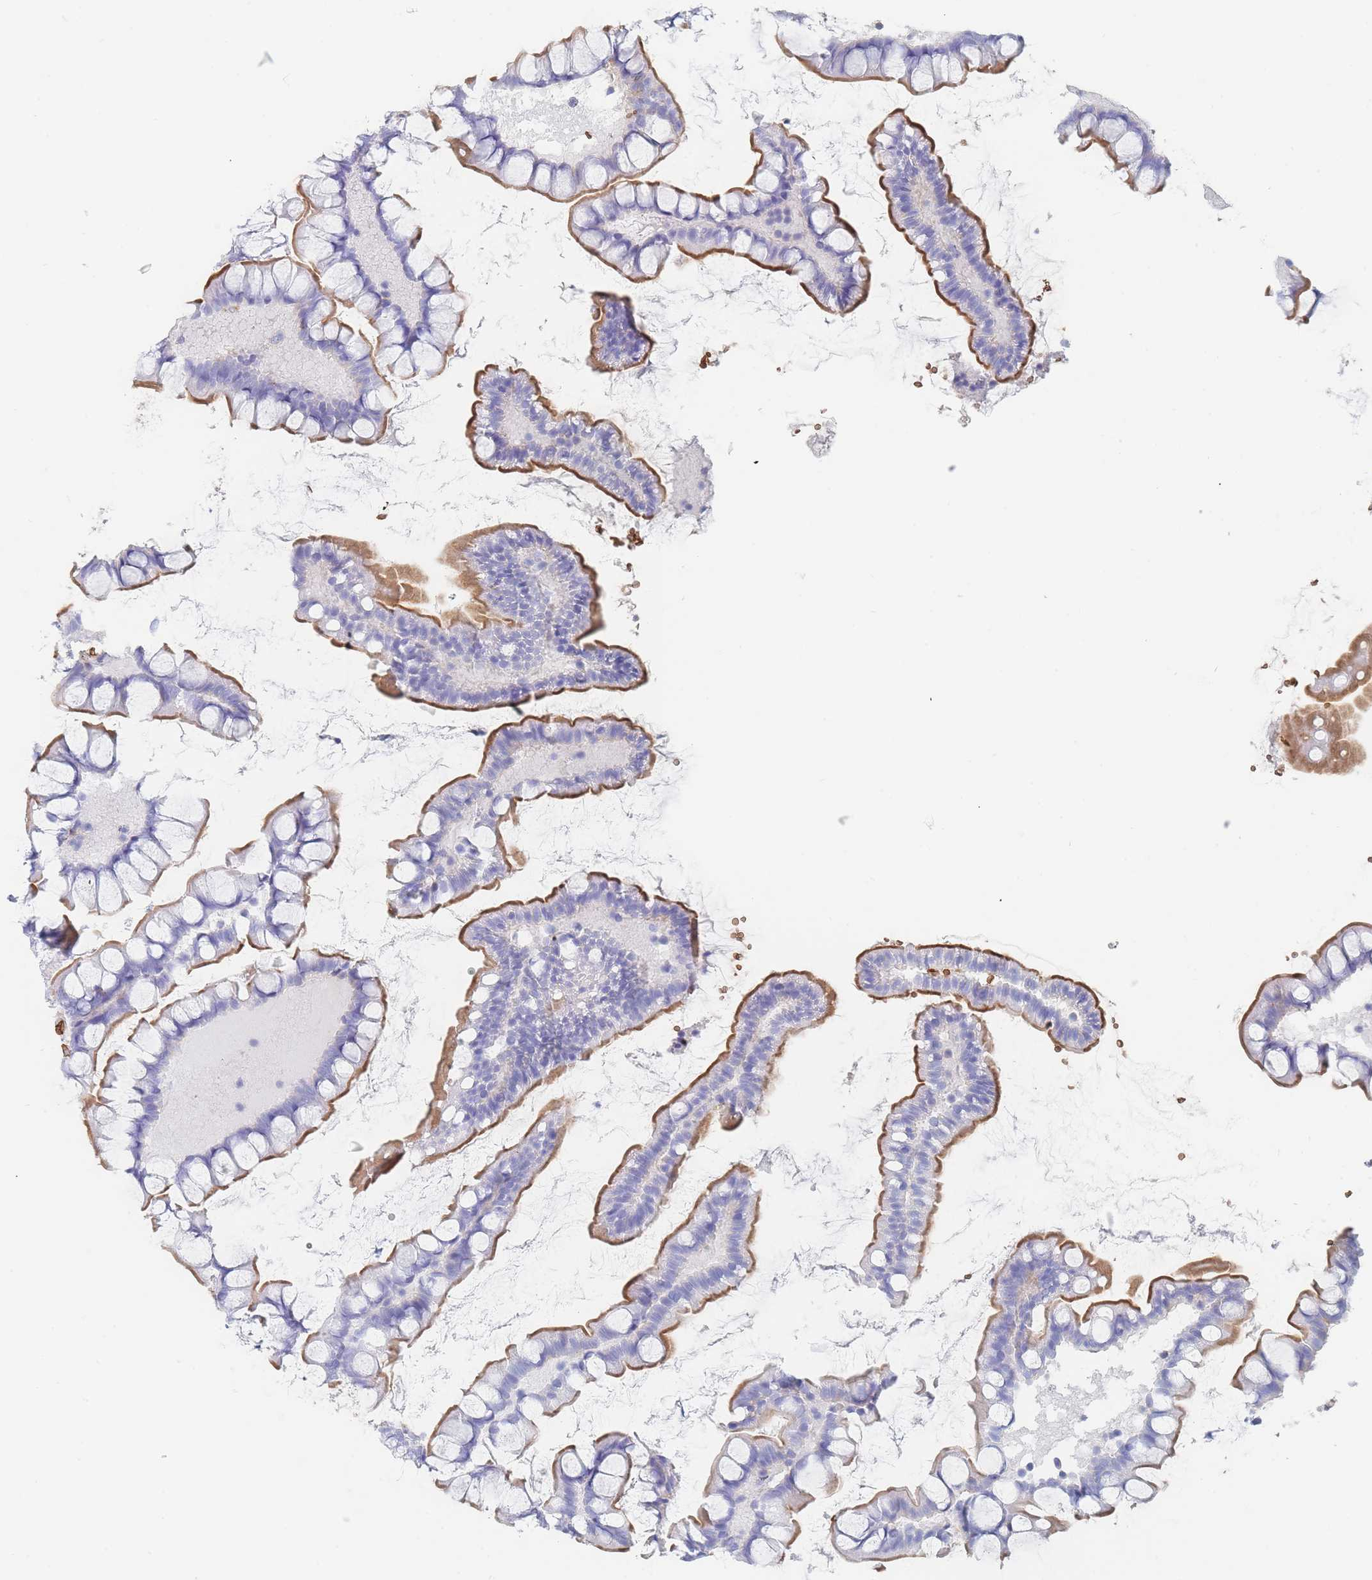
{"staining": {"intensity": "moderate", "quantity": "25%-75%", "location": "cytoplasmic/membranous"}, "tissue": "small intestine", "cell_type": "Glandular cells", "image_type": "normal", "snomed": [{"axis": "morphology", "description": "Normal tissue, NOS"}, {"axis": "topography", "description": "Small intestine"}], "caption": "Small intestine stained with DAB IHC demonstrates medium levels of moderate cytoplasmic/membranous positivity in about 25%-75% of glandular cells.", "gene": "SLC2A1", "patient": {"sex": "male", "age": 70}}